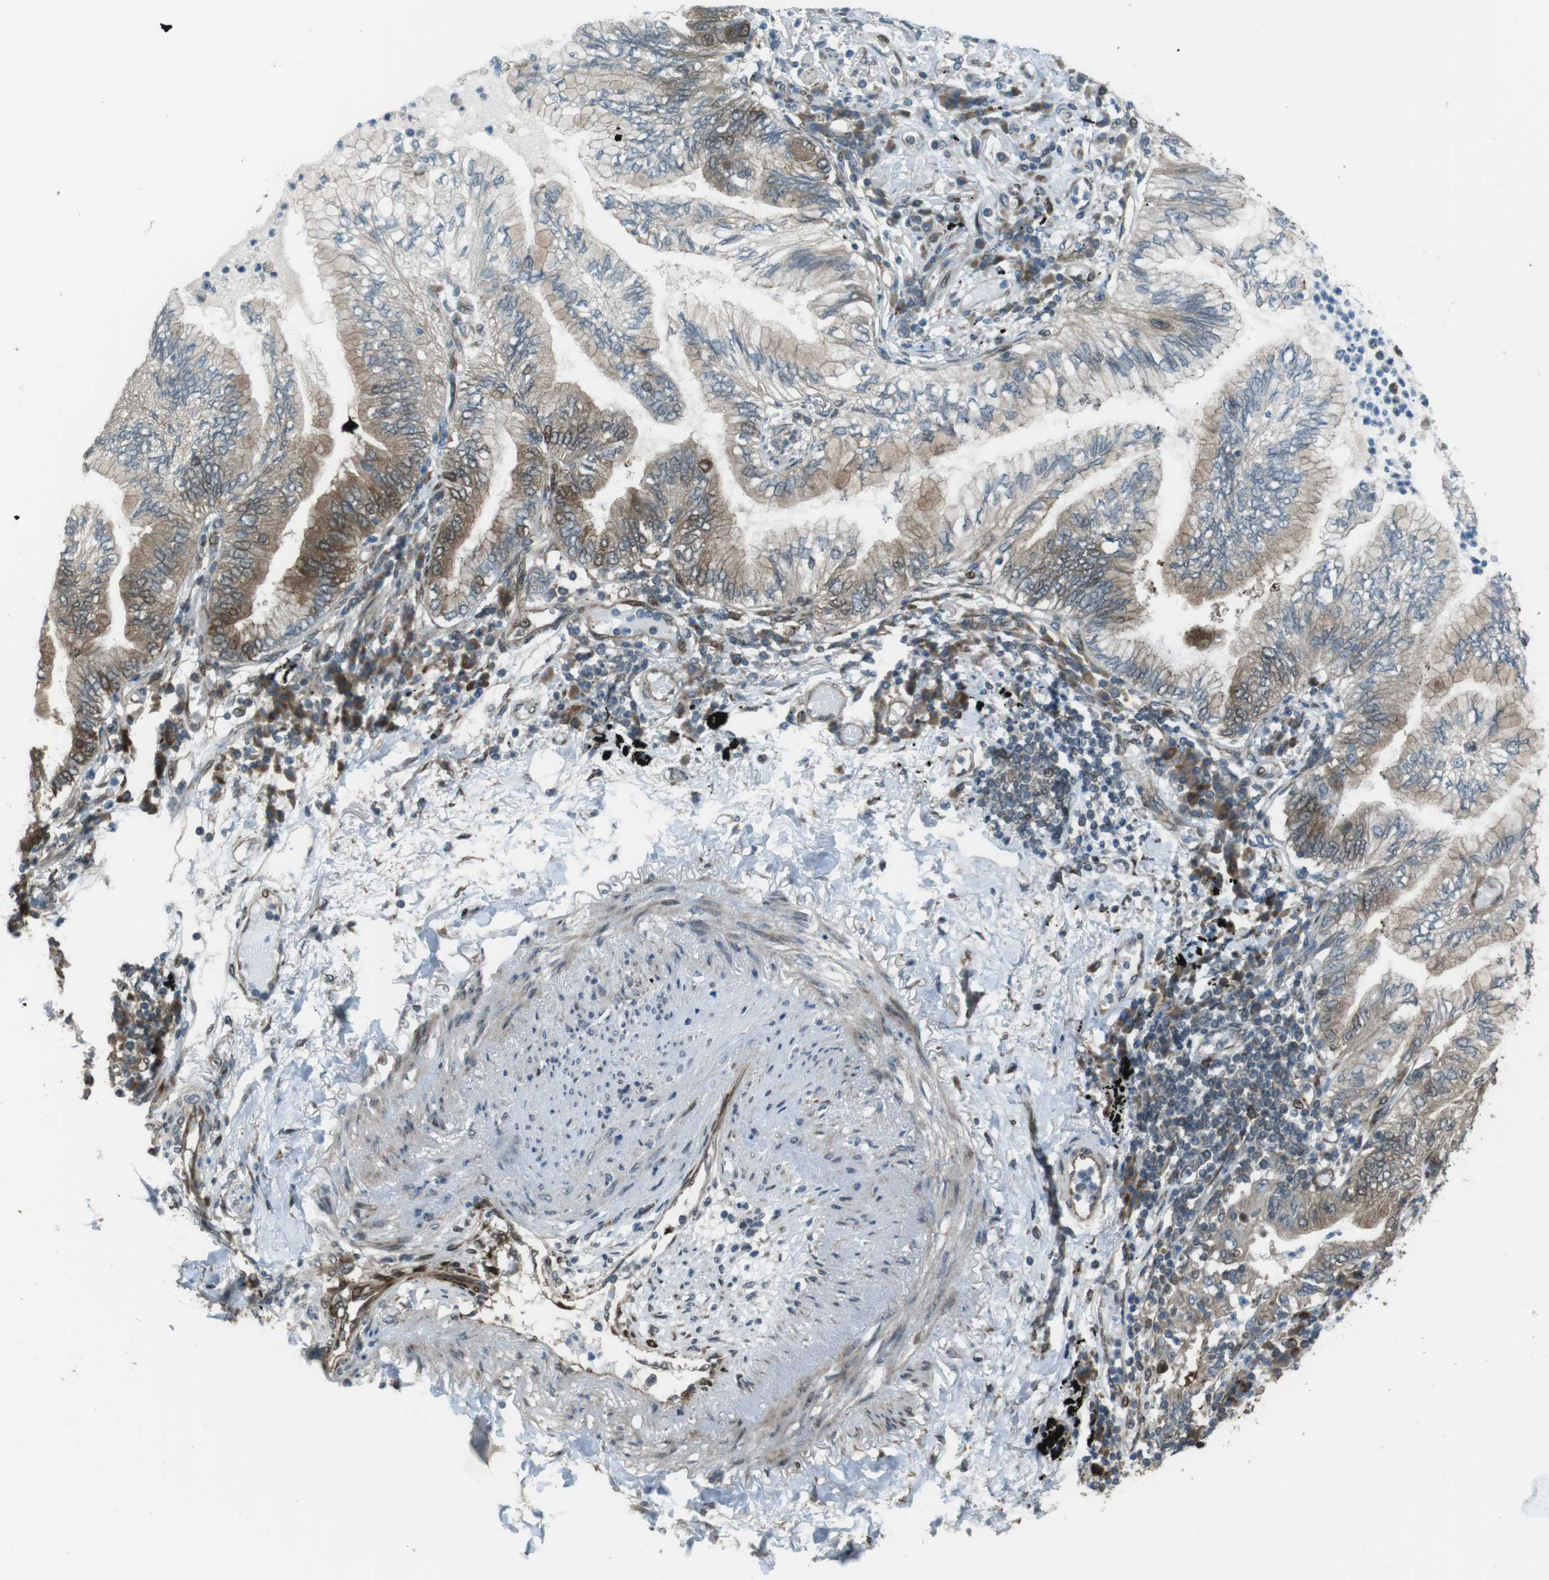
{"staining": {"intensity": "moderate", "quantity": "25%-75%", "location": "cytoplasmic/membranous,nuclear"}, "tissue": "lung cancer", "cell_type": "Tumor cells", "image_type": "cancer", "snomed": [{"axis": "morphology", "description": "Normal tissue, NOS"}, {"axis": "morphology", "description": "Adenocarcinoma, NOS"}, {"axis": "topography", "description": "Bronchus"}, {"axis": "topography", "description": "Lung"}], "caption": "Immunohistochemistry (IHC) of adenocarcinoma (lung) exhibits medium levels of moderate cytoplasmic/membranous and nuclear staining in about 25%-75% of tumor cells.", "gene": "ZNF330", "patient": {"sex": "female", "age": 70}}